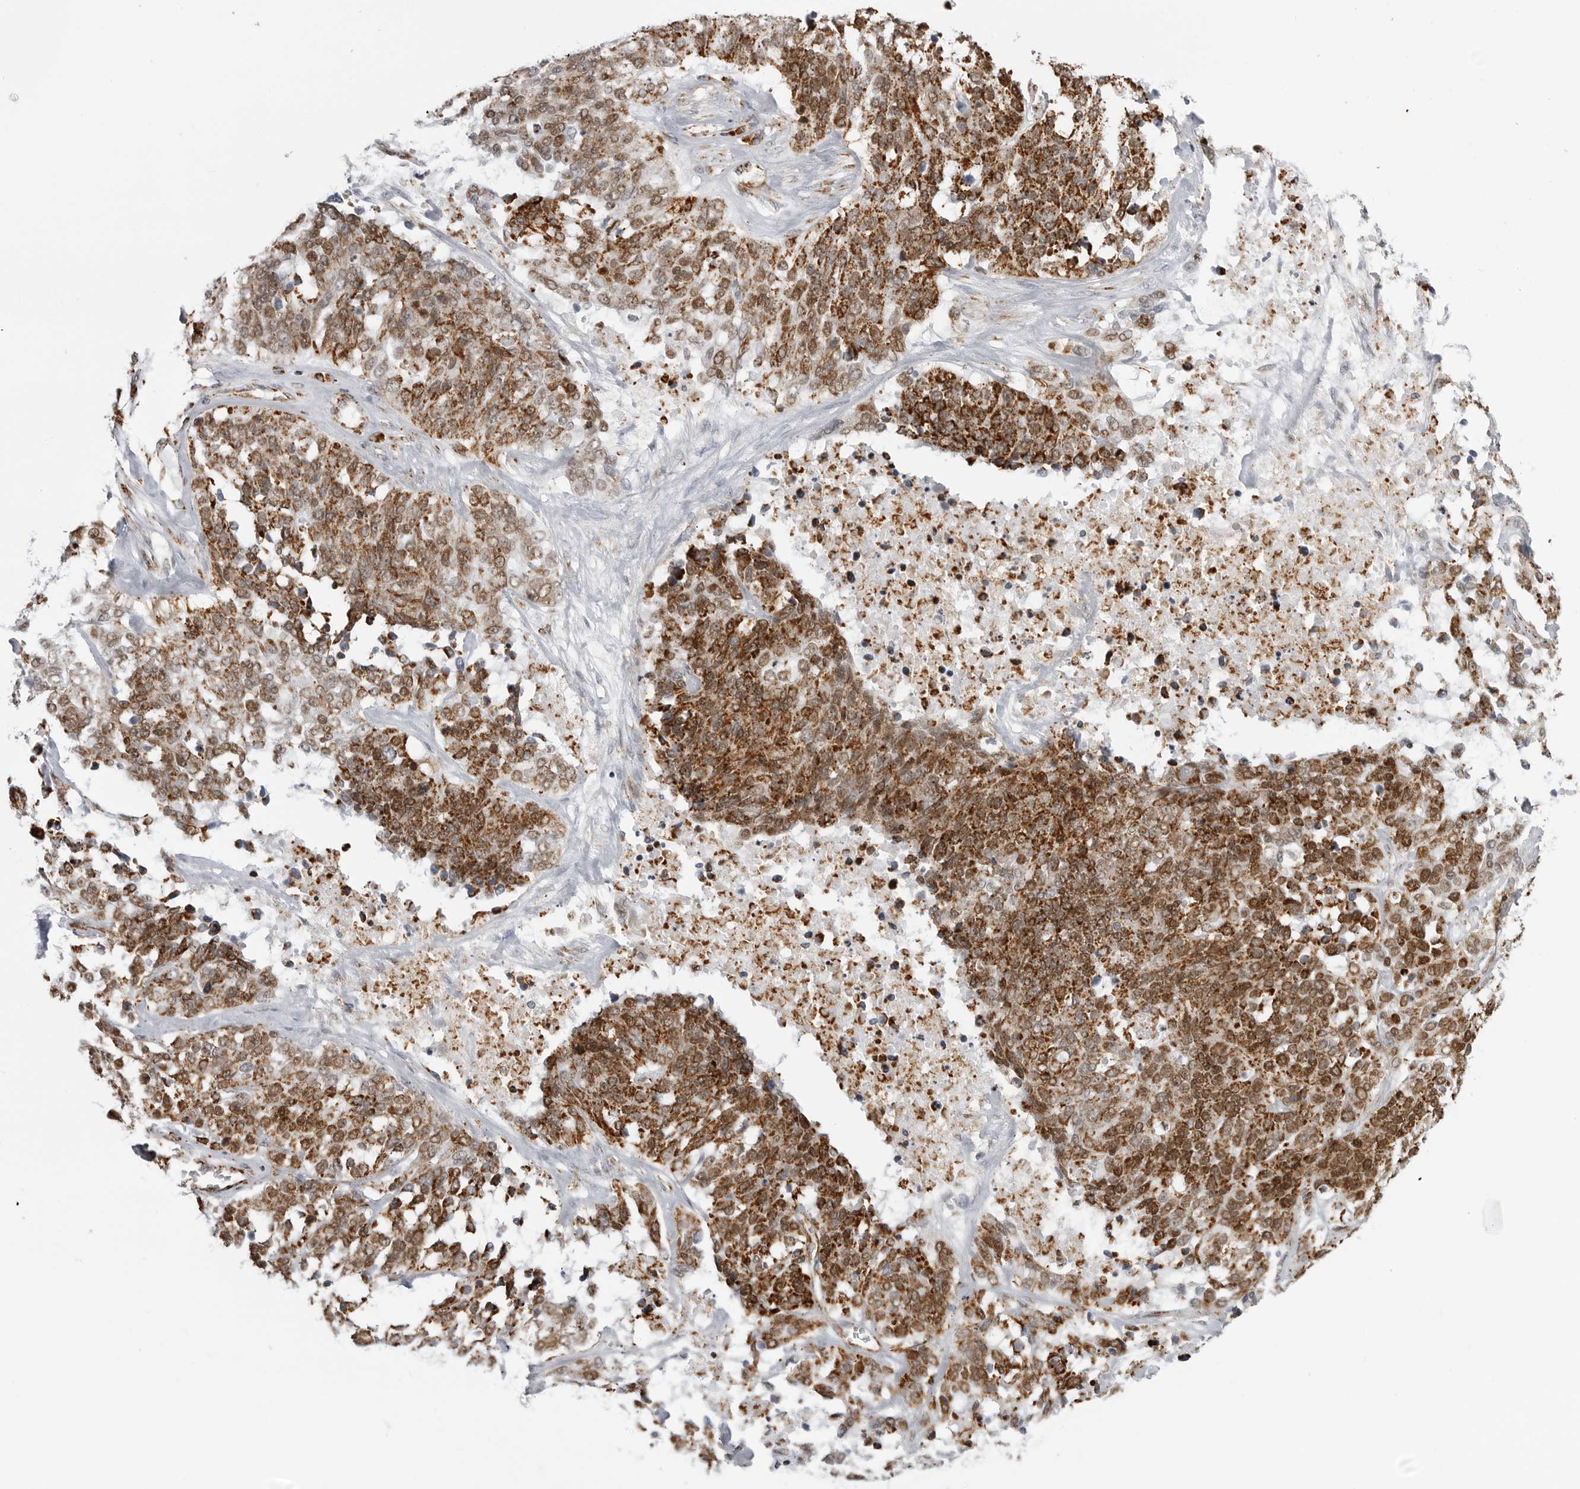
{"staining": {"intensity": "strong", "quantity": ">75%", "location": "cytoplasmic/membranous"}, "tissue": "ovarian cancer", "cell_type": "Tumor cells", "image_type": "cancer", "snomed": [{"axis": "morphology", "description": "Cystadenocarcinoma, serous, NOS"}, {"axis": "topography", "description": "Ovary"}], "caption": "Immunohistochemistry (IHC) of ovarian cancer shows high levels of strong cytoplasmic/membranous expression in about >75% of tumor cells. The staining was performed using DAB (3,3'-diaminobenzidine), with brown indicating positive protein expression. Nuclei are stained blue with hematoxylin.", "gene": "COX5A", "patient": {"sex": "female", "age": 44}}